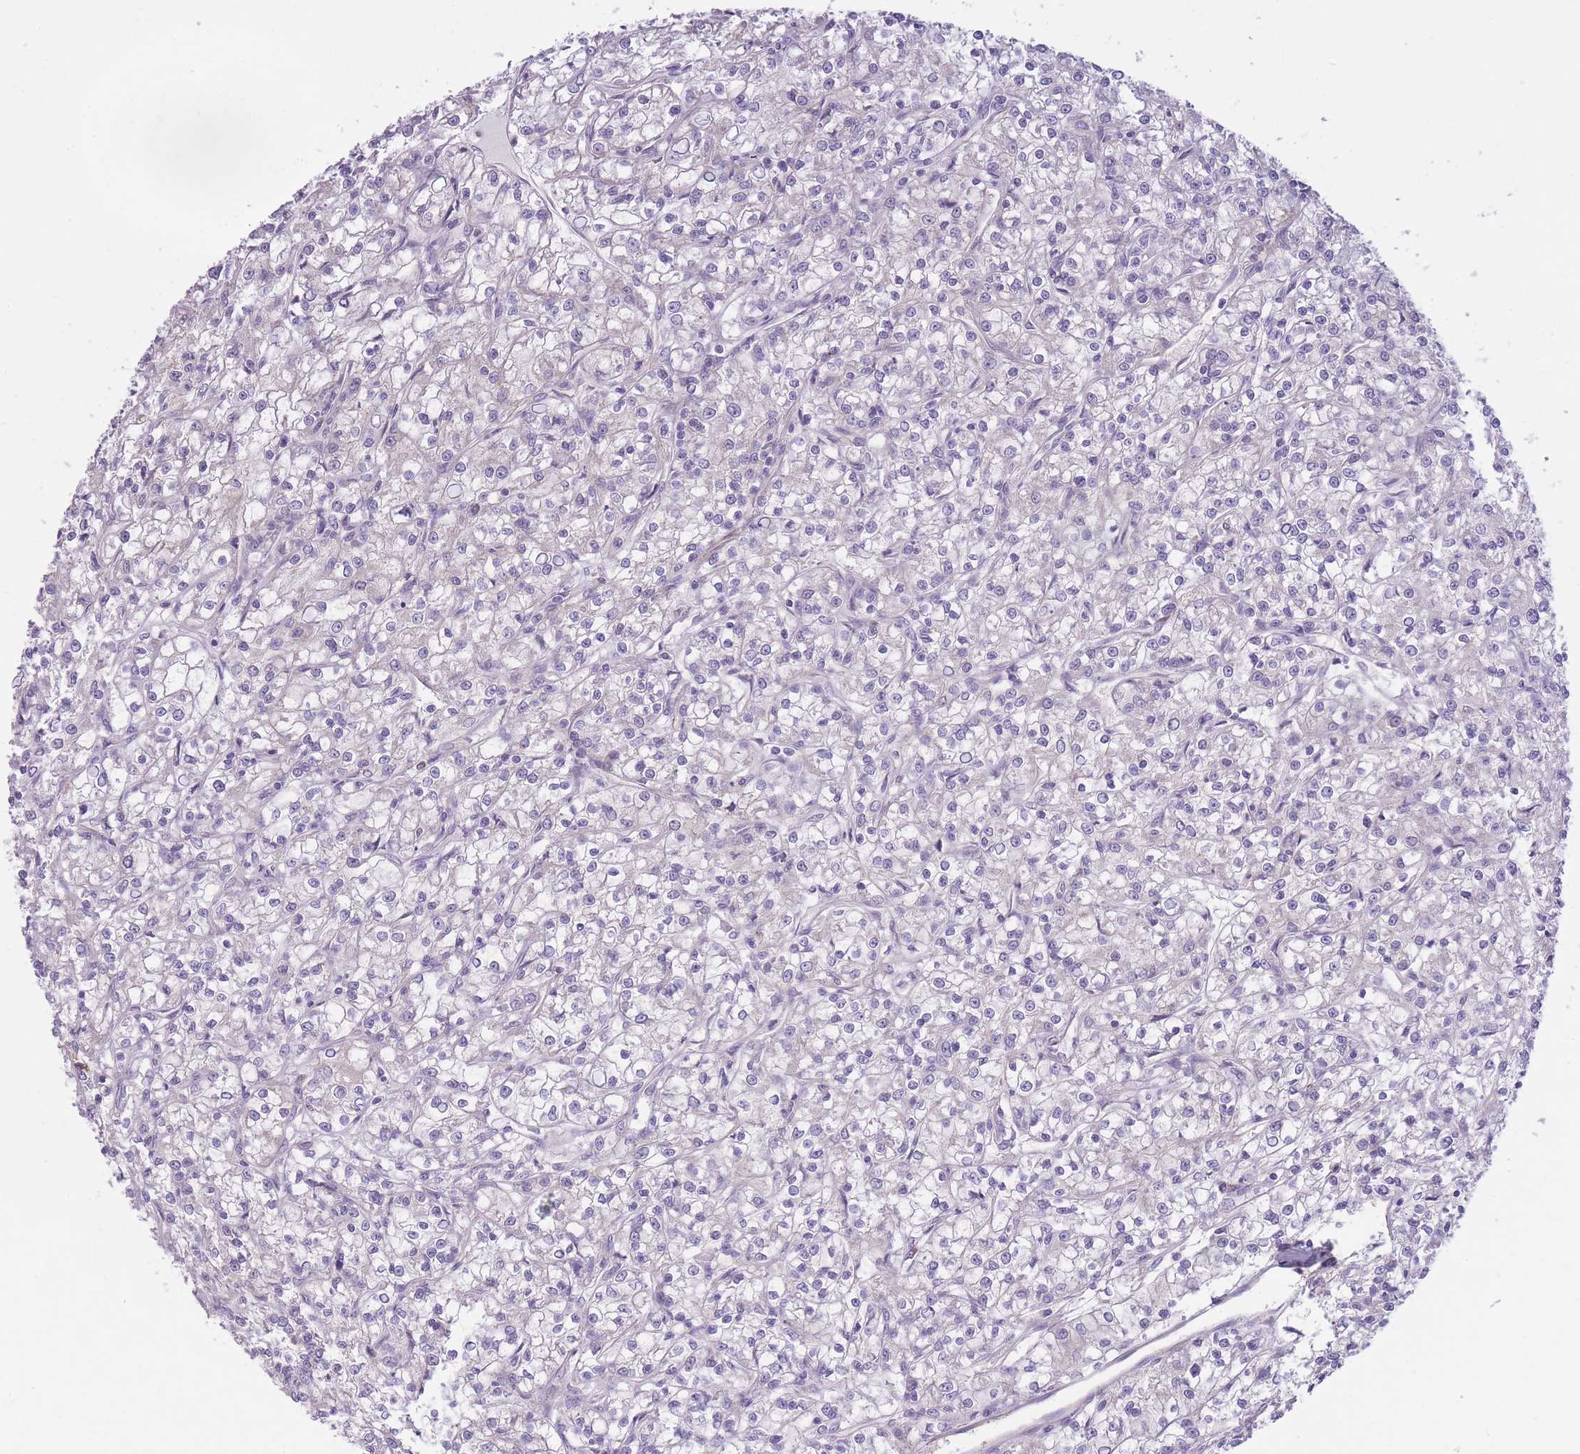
{"staining": {"intensity": "negative", "quantity": "none", "location": "none"}, "tissue": "renal cancer", "cell_type": "Tumor cells", "image_type": "cancer", "snomed": [{"axis": "morphology", "description": "Adenocarcinoma, NOS"}, {"axis": "topography", "description": "Kidney"}], "caption": "Tumor cells are negative for protein expression in human adenocarcinoma (renal).", "gene": "REV1", "patient": {"sex": "female", "age": 59}}